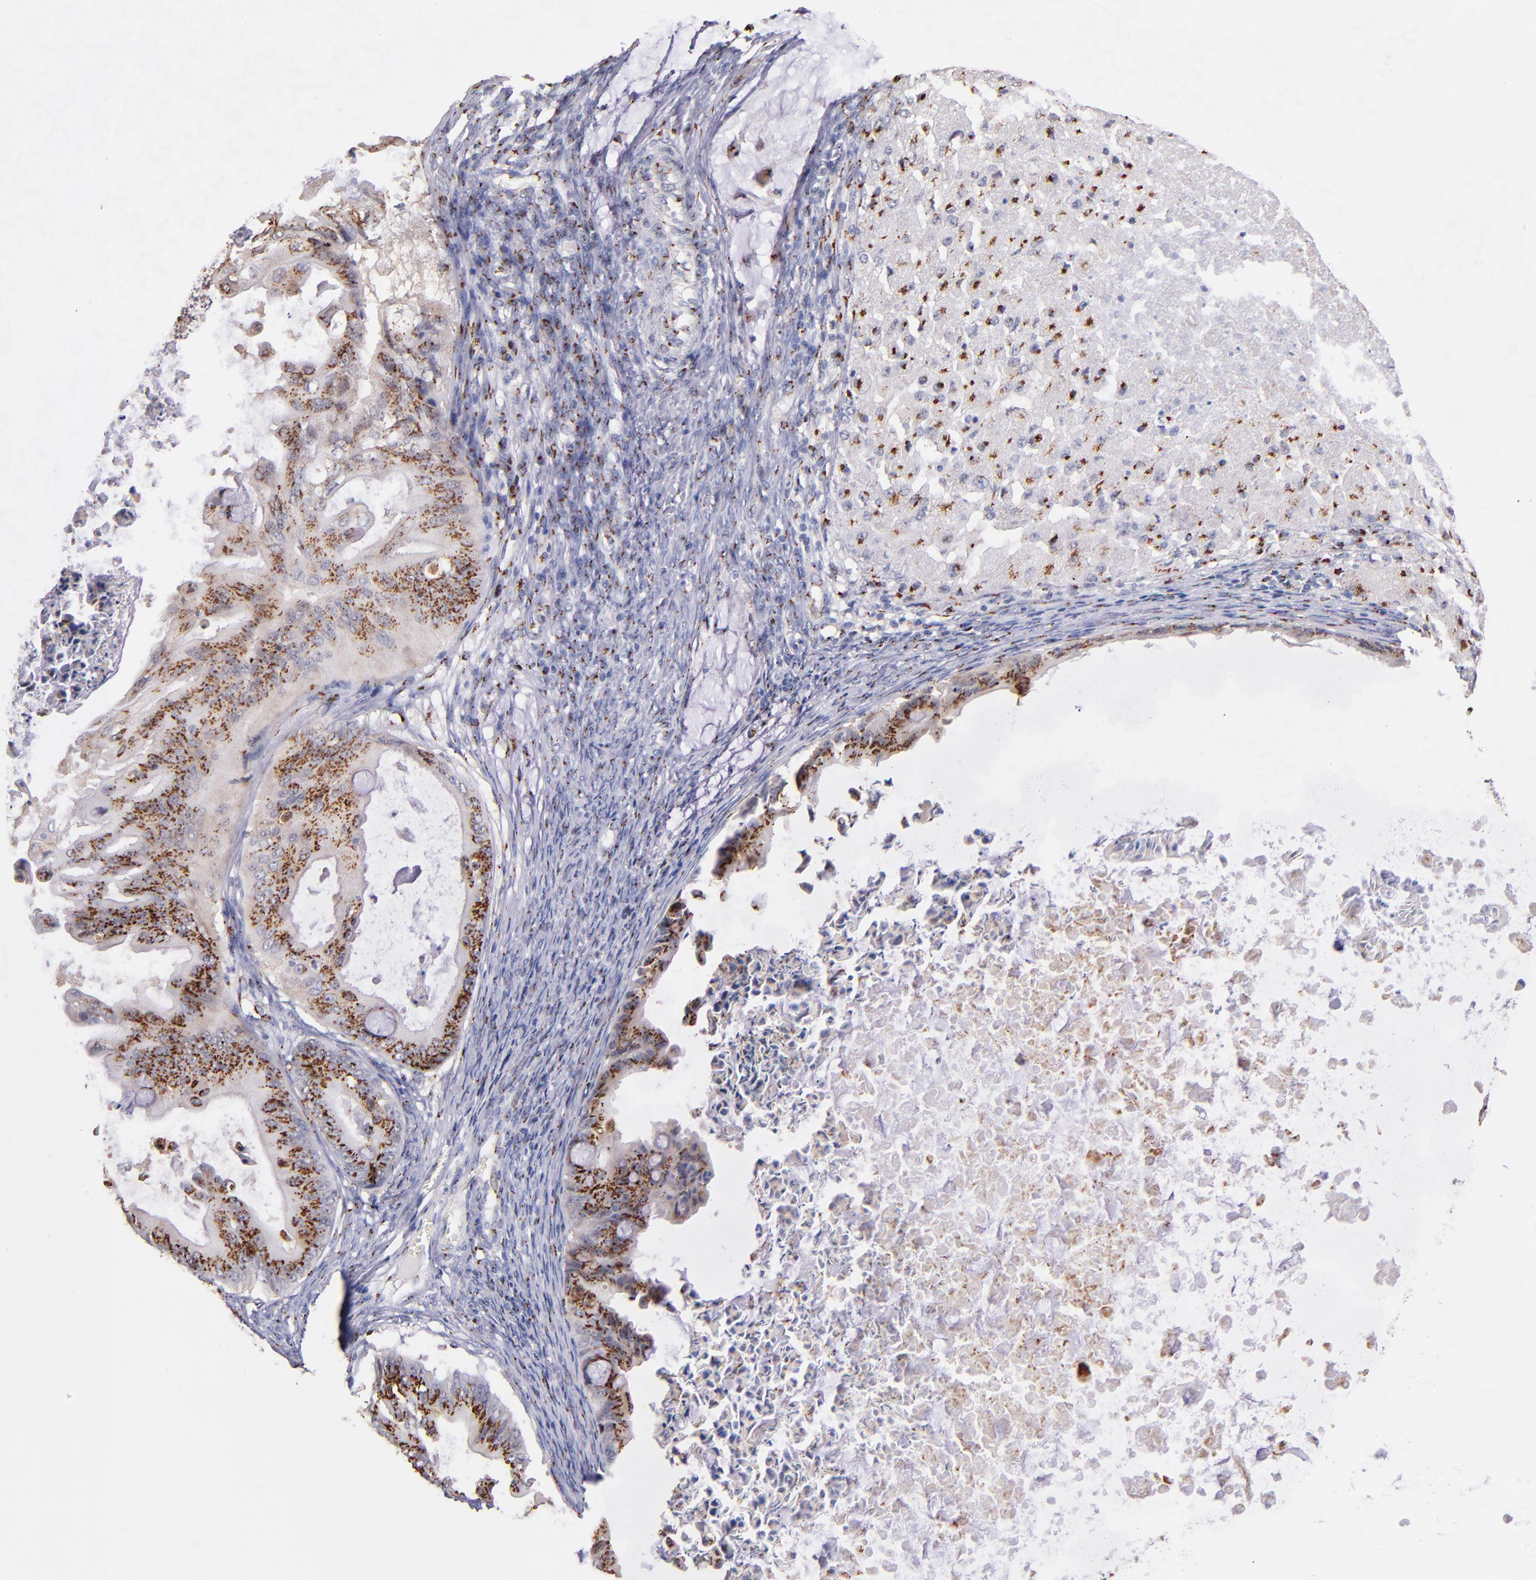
{"staining": {"intensity": "strong", "quantity": ">75%", "location": "cytoplasmic/membranous"}, "tissue": "ovarian cancer", "cell_type": "Tumor cells", "image_type": "cancer", "snomed": [{"axis": "morphology", "description": "Cystadenocarcinoma, mucinous, NOS"}, {"axis": "topography", "description": "Ovary"}], "caption": "Mucinous cystadenocarcinoma (ovarian) stained with IHC reveals strong cytoplasmic/membranous positivity in about >75% of tumor cells. (brown staining indicates protein expression, while blue staining denotes nuclei).", "gene": "GOLIM4", "patient": {"sex": "female", "age": 37}}